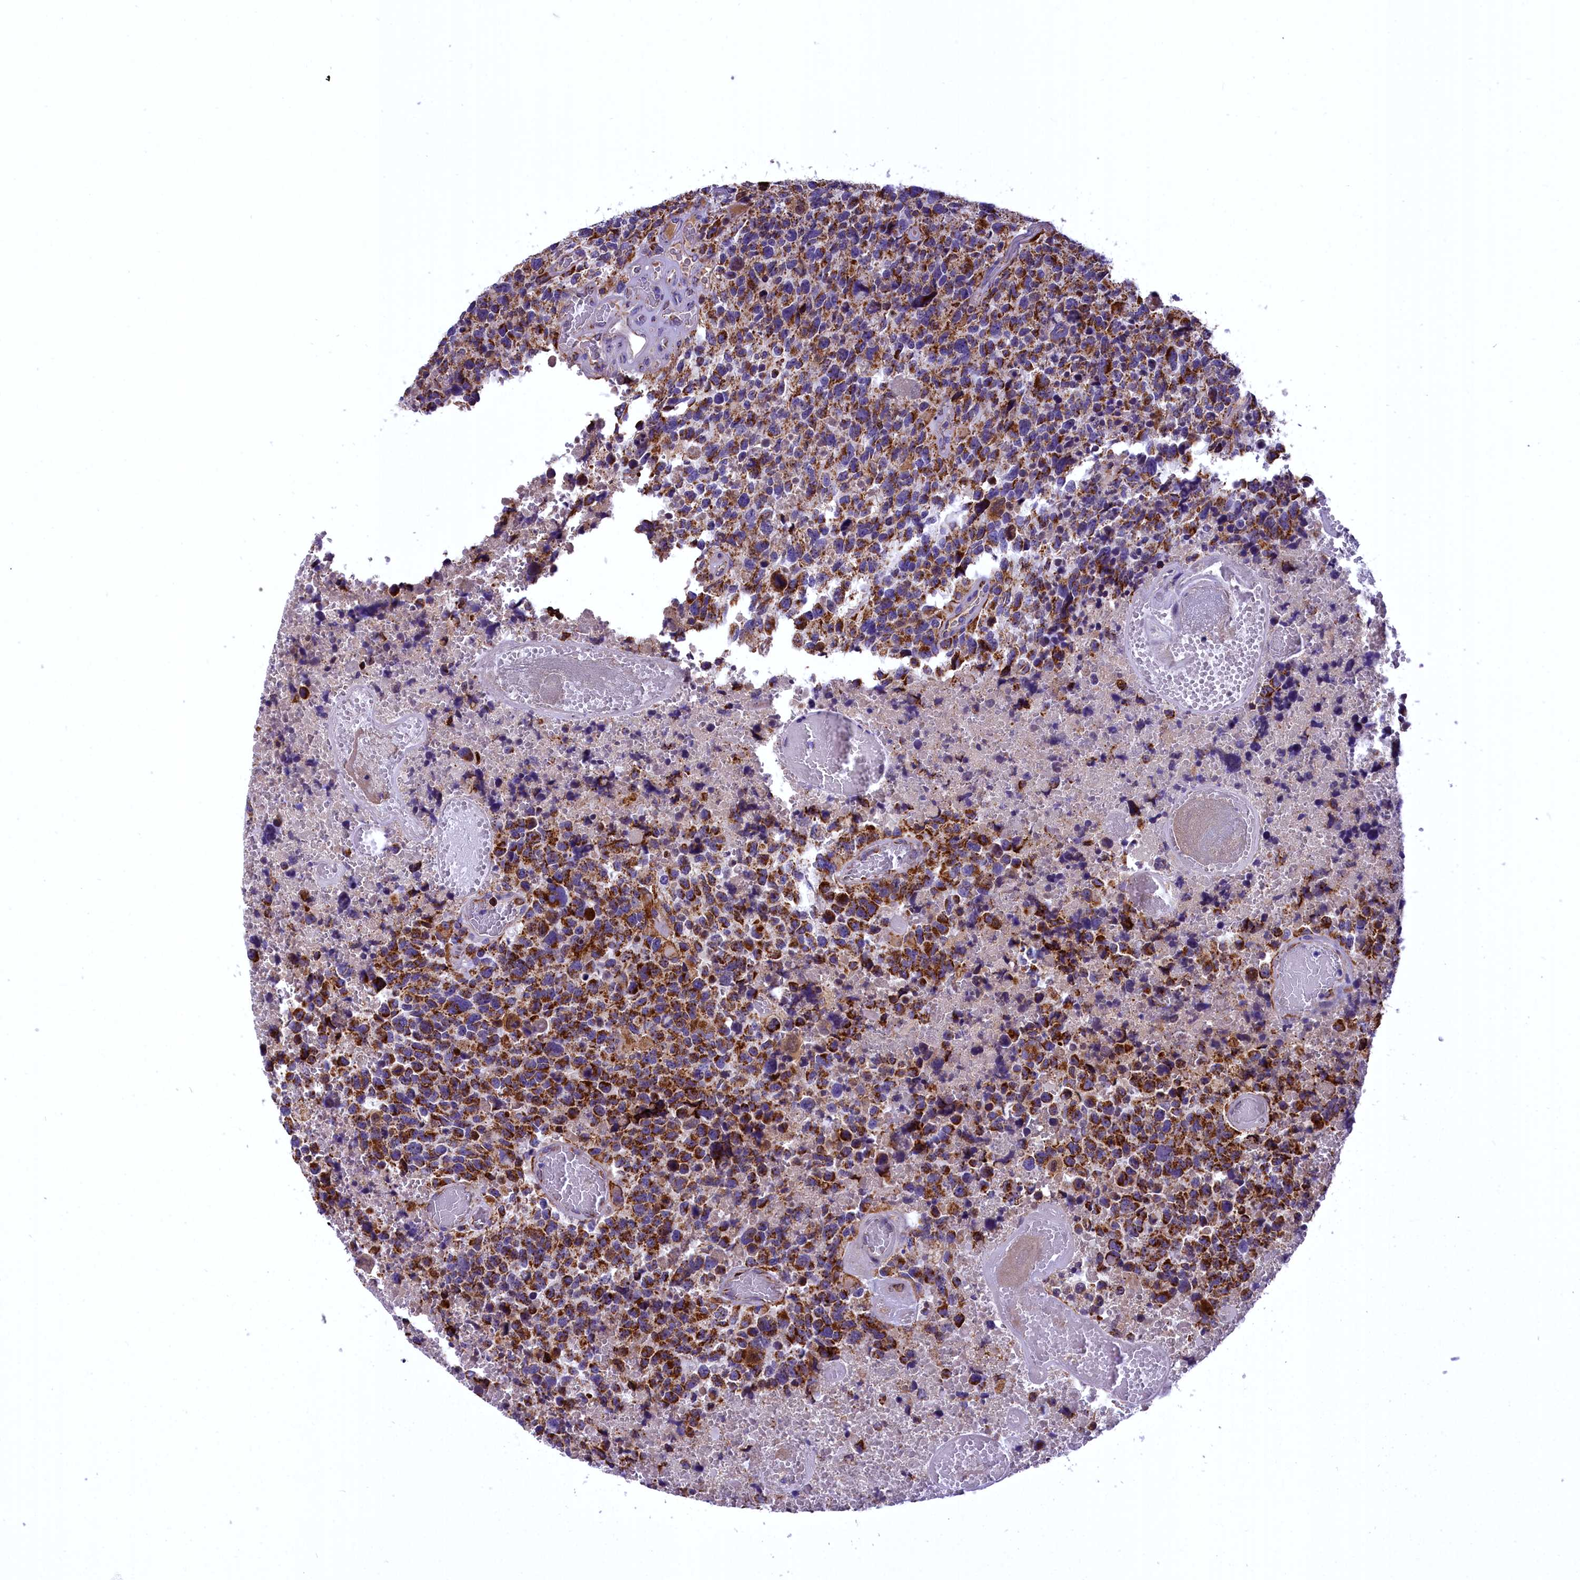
{"staining": {"intensity": "moderate", "quantity": ">75%", "location": "cytoplasmic/membranous"}, "tissue": "glioma", "cell_type": "Tumor cells", "image_type": "cancer", "snomed": [{"axis": "morphology", "description": "Glioma, malignant, High grade"}, {"axis": "topography", "description": "Brain"}], "caption": "High-grade glioma (malignant) tissue displays moderate cytoplasmic/membranous expression in approximately >75% of tumor cells", "gene": "COX17", "patient": {"sex": "male", "age": 69}}